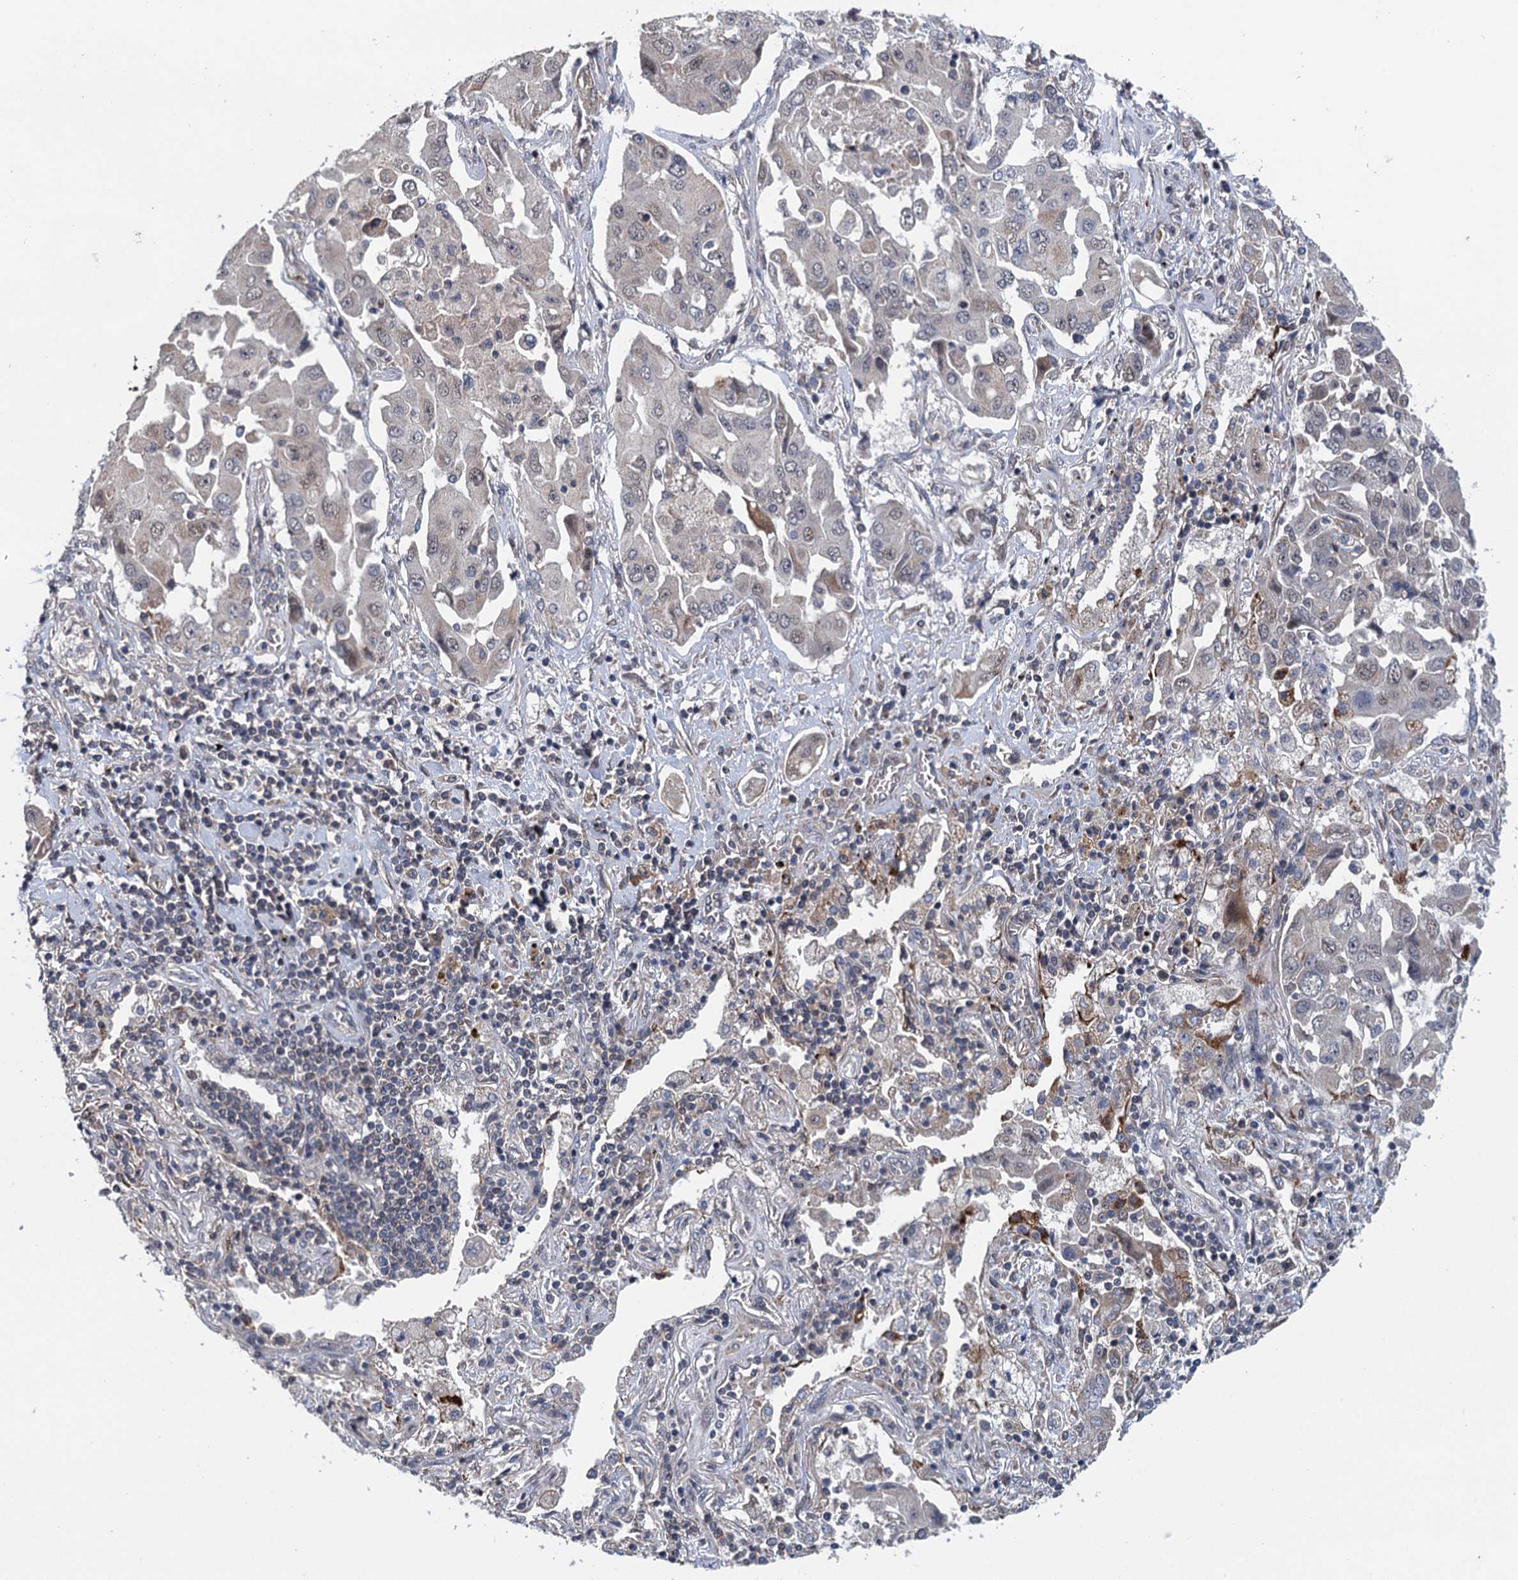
{"staining": {"intensity": "negative", "quantity": "none", "location": "none"}, "tissue": "lung cancer", "cell_type": "Tumor cells", "image_type": "cancer", "snomed": [{"axis": "morphology", "description": "Adenocarcinoma, NOS"}, {"axis": "topography", "description": "Lung"}], "caption": "Lung cancer (adenocarcinoma) stained for a protein using immunohistochemistry demonstrates no positivity tumor cells.", "gene": "MDM1", "patient": {"sex": "female", "age": 65}}